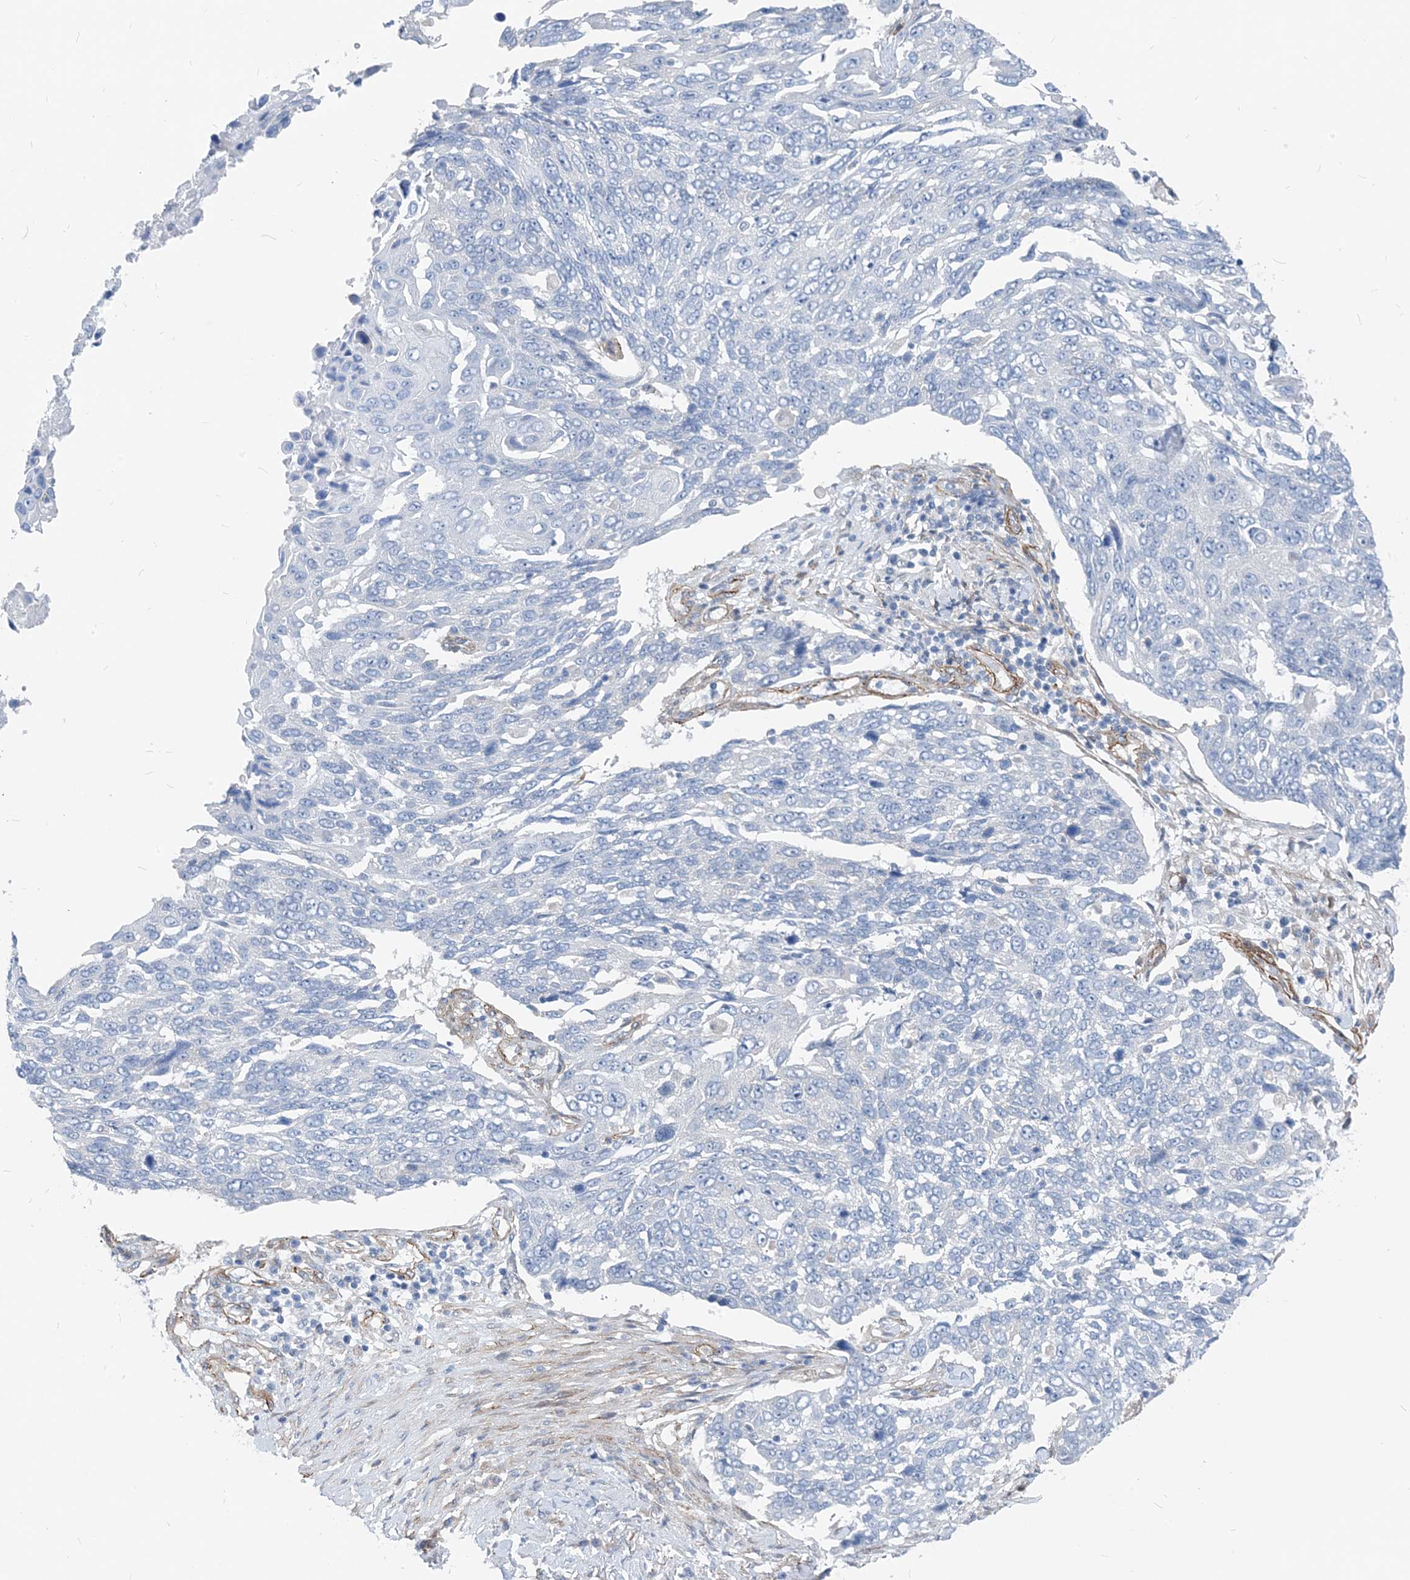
{"staining": {"intensity": "negative", "quantity": "none", "location": "none"}, "tissue": "lung cancer", "cell_type": "Tumor cells", "image_type": "cancer", "snomed": [{"axis": "morphology", "description": "Squamous cell carcinoma, NOS"}, {"axis": "topography", "description": "Lung"}], "caption": "This histopathology image is of lung cancer (squamous cell carcinoma) stained with immunohistochemistry to label a protein in brown with the nuclei are counter-stained blue. There is no positivity in tumor cells.", "gene": "PLEKHA3", "patient": {"sex": "male", "age": 66}}